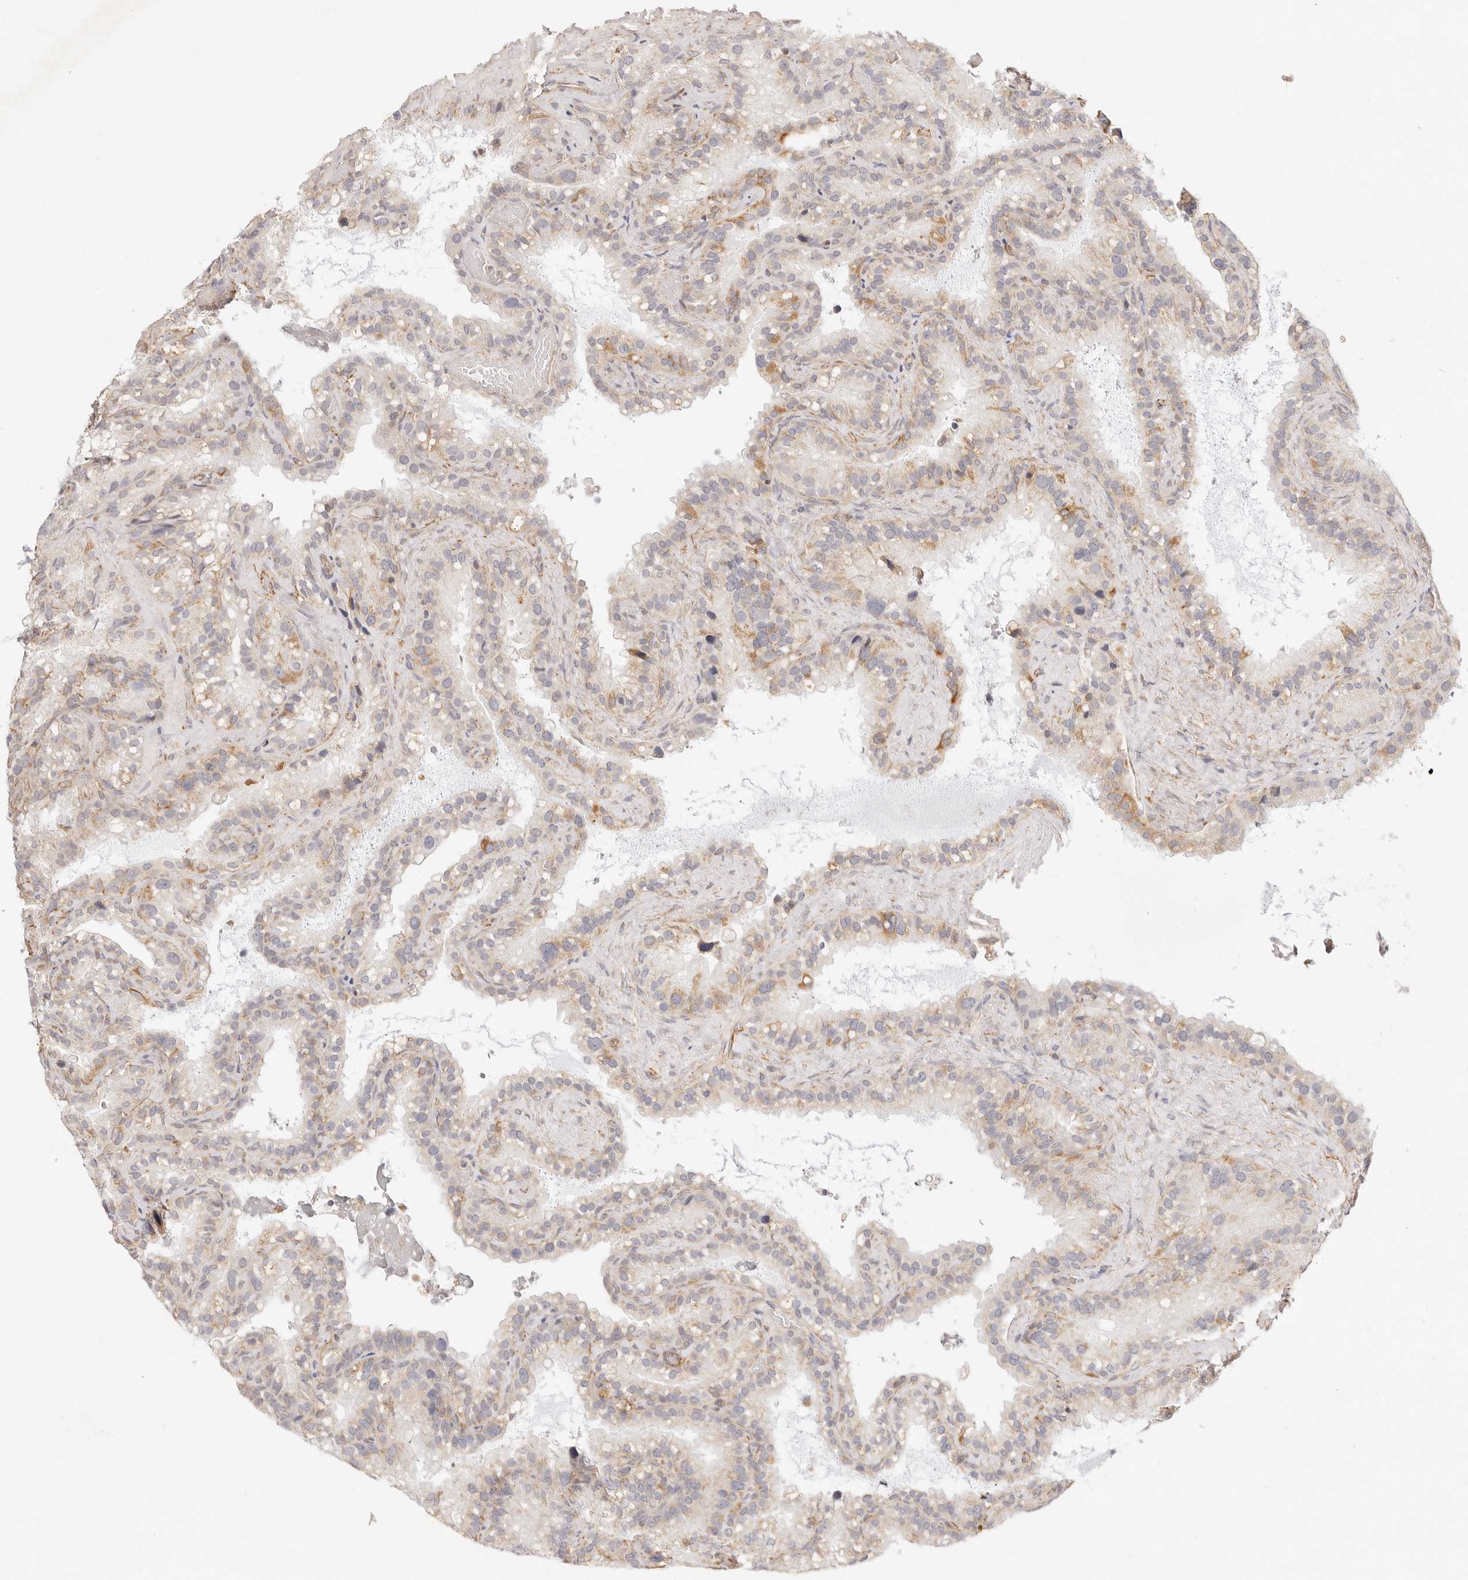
{"staining": {"intensity": "moderate", "quantity": "<25%", "location": "cytoplasmic/membranous"}, "tissue": "seminal vesicle", "cell_type": "Glandular cells", "image_type": "normal", "snomed": [{"axis": "morphology", "description": "Normal tissue, NOS"}, {"axis": "topography", "description": "Prostate"}, {"axis": "topography", "description": "Seminal veicle"}], "caption": "DAB (3,3'-diaminobenzidine) immunohistochemical staining of unremarkable human seminal vesicle demonstrates moderate cytoplasmic/membranous protein positivity in about <25% of glandular cells.", "gene": "ZC3H11A", "patient": {"sex": "male", "age": 68}}